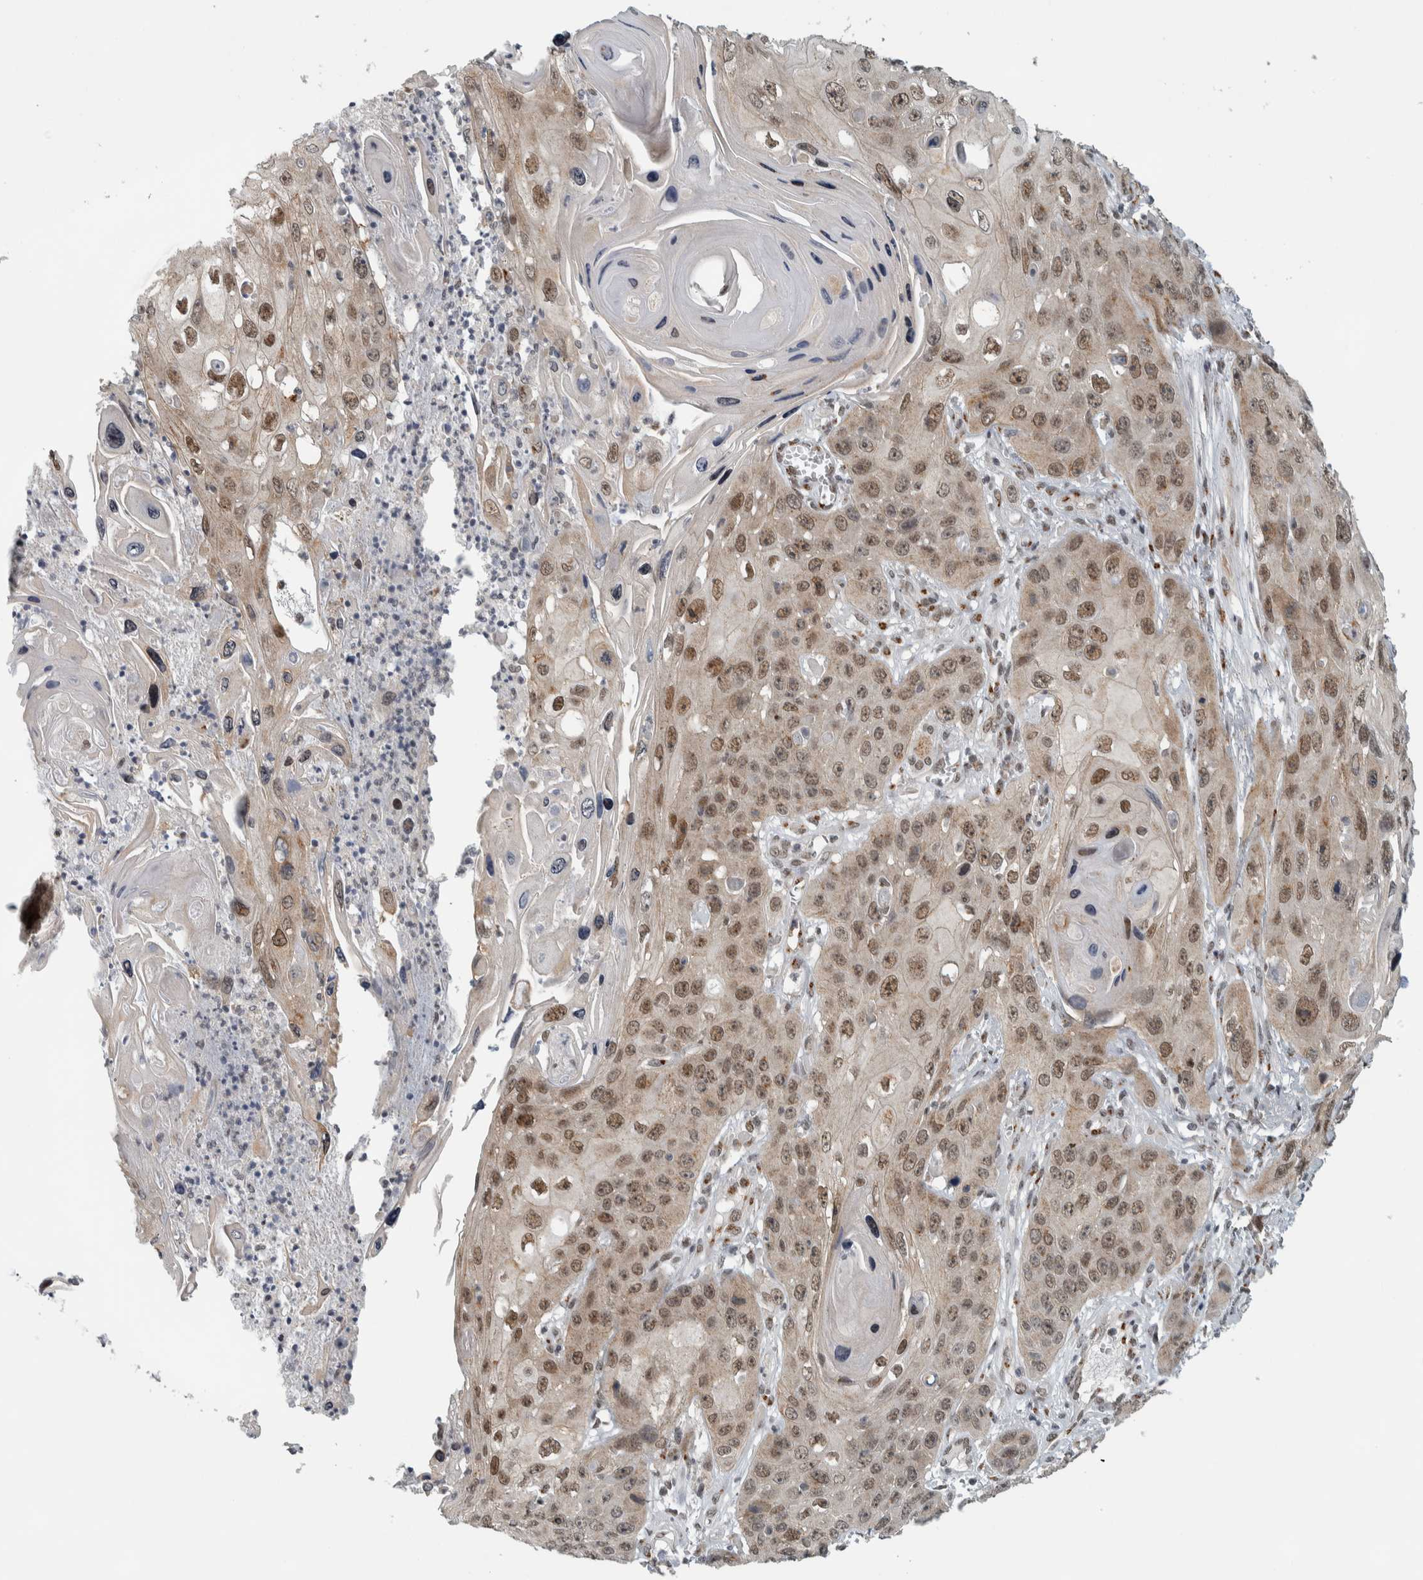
{"staining": {"intensity": "weak", "quantity": ">75%", "location": "cytoplasmic/membranous,nuclear"}, "tissue": "skin cancer", "cell_type": "Tumor cells", "image_type": "cancer", "snomed": [{"axis": "morphology", "description": "Squamous cell carcinoma, NOS"}, {"axis": "topography", "description": "Skin"}], "caption": "Protein positivity by immunohistochemistry (IHC) displays weak cytoplasmic/membranous and nuclear staining in approximately >75% of tumor cells in skin cancer. (DAB IHC, brown staining for protein, blue staining for nuclei).", "gene": "ZMYND8", "patient": {"sex": "male", "age": 55}}